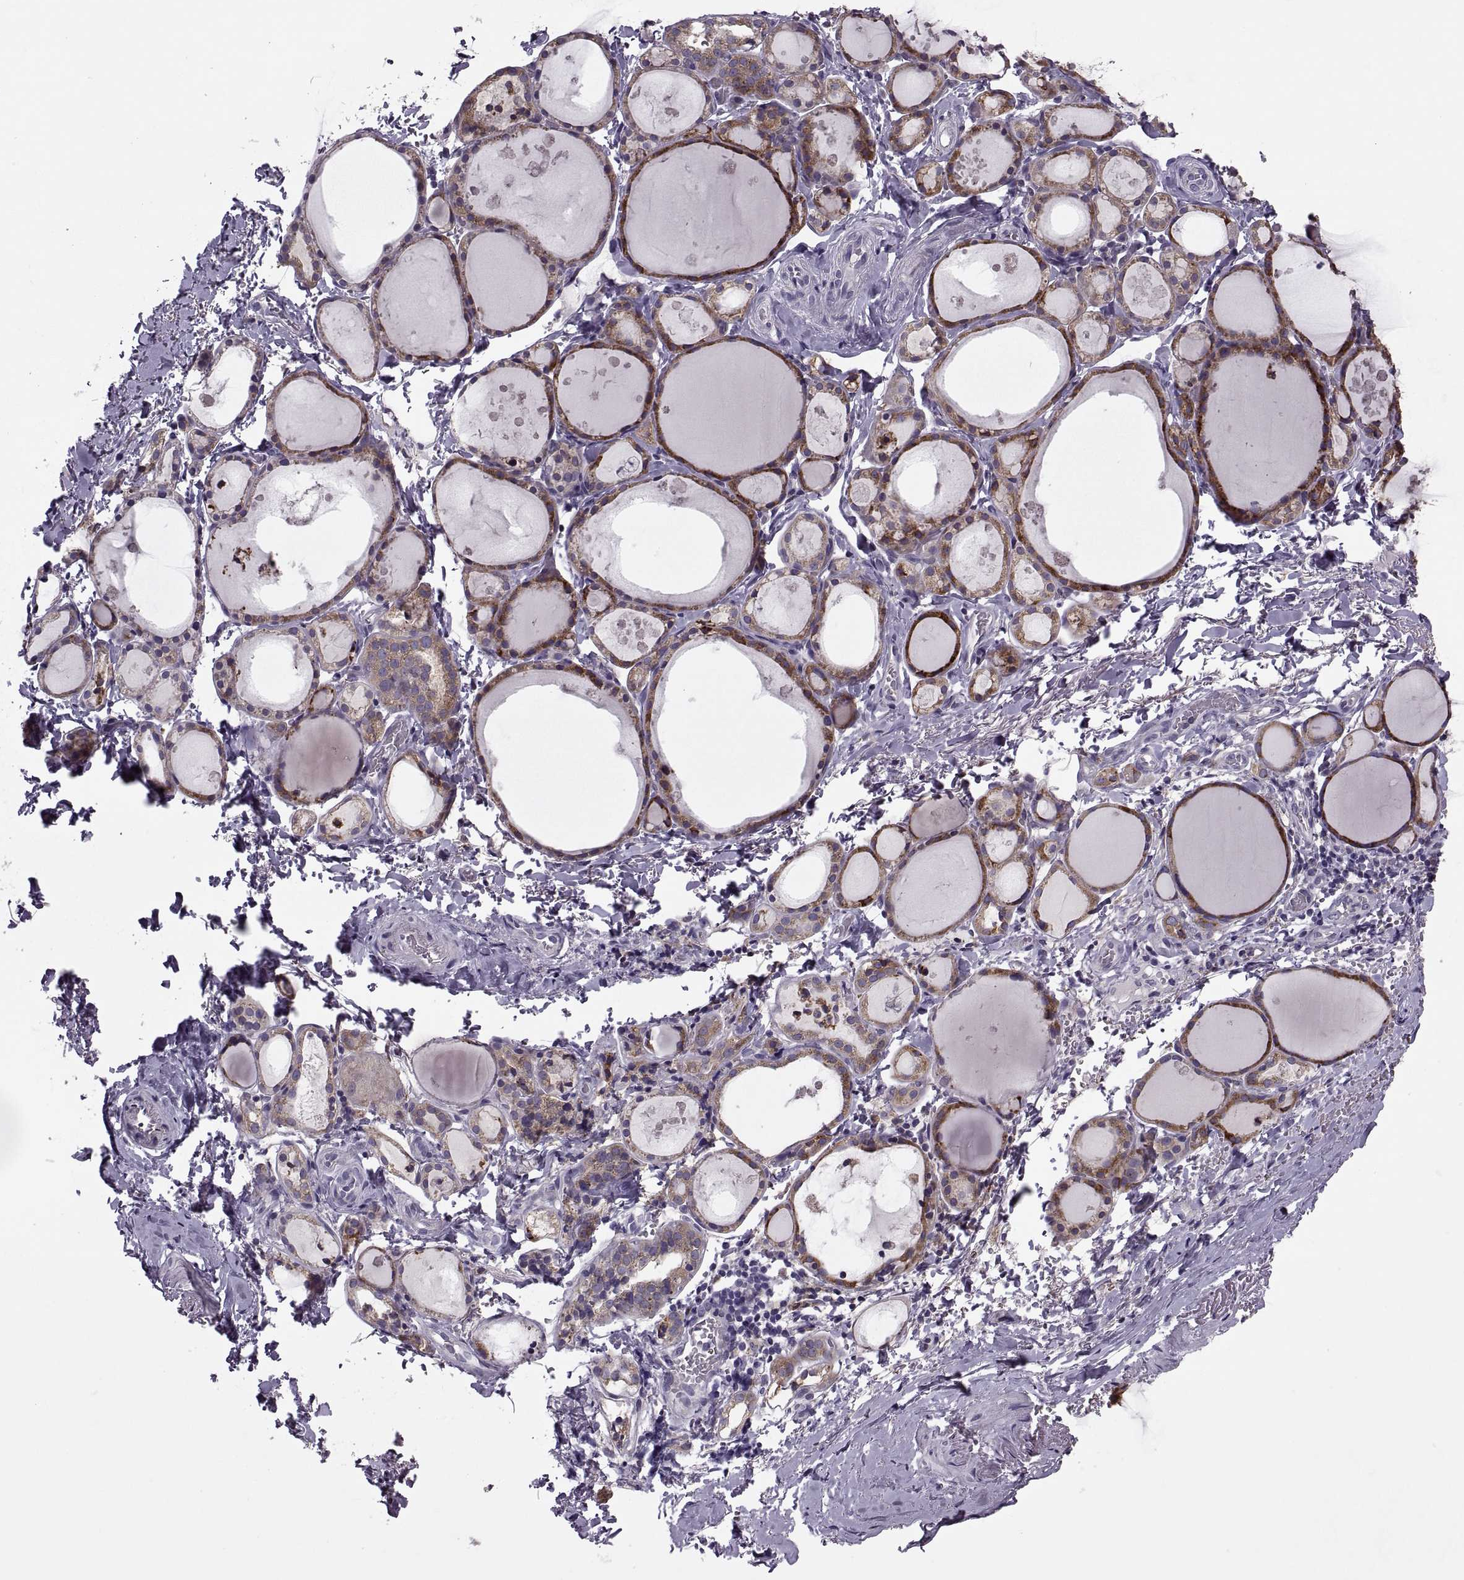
{"staining": {"intensity": "strong", "quantity": ">75%", "location": "cytoplasmic/membranous"}, "tissue": "thyroid gland", "cell_type": "Glandular cells", "image_type": "normal", "snomed": [{"axis": "morphology", "description": "Normal tissue, NOS"}, {"axis": "topography", "description": "Thyroid gland"}], "caption": "Protein expression analysis of benign thyroid gland displays strong cytoplasmic/membranous staining in approximately >75% of glandular cells.", "gene": "LETM2", "patient": {"sex": "male", "age": 68}}